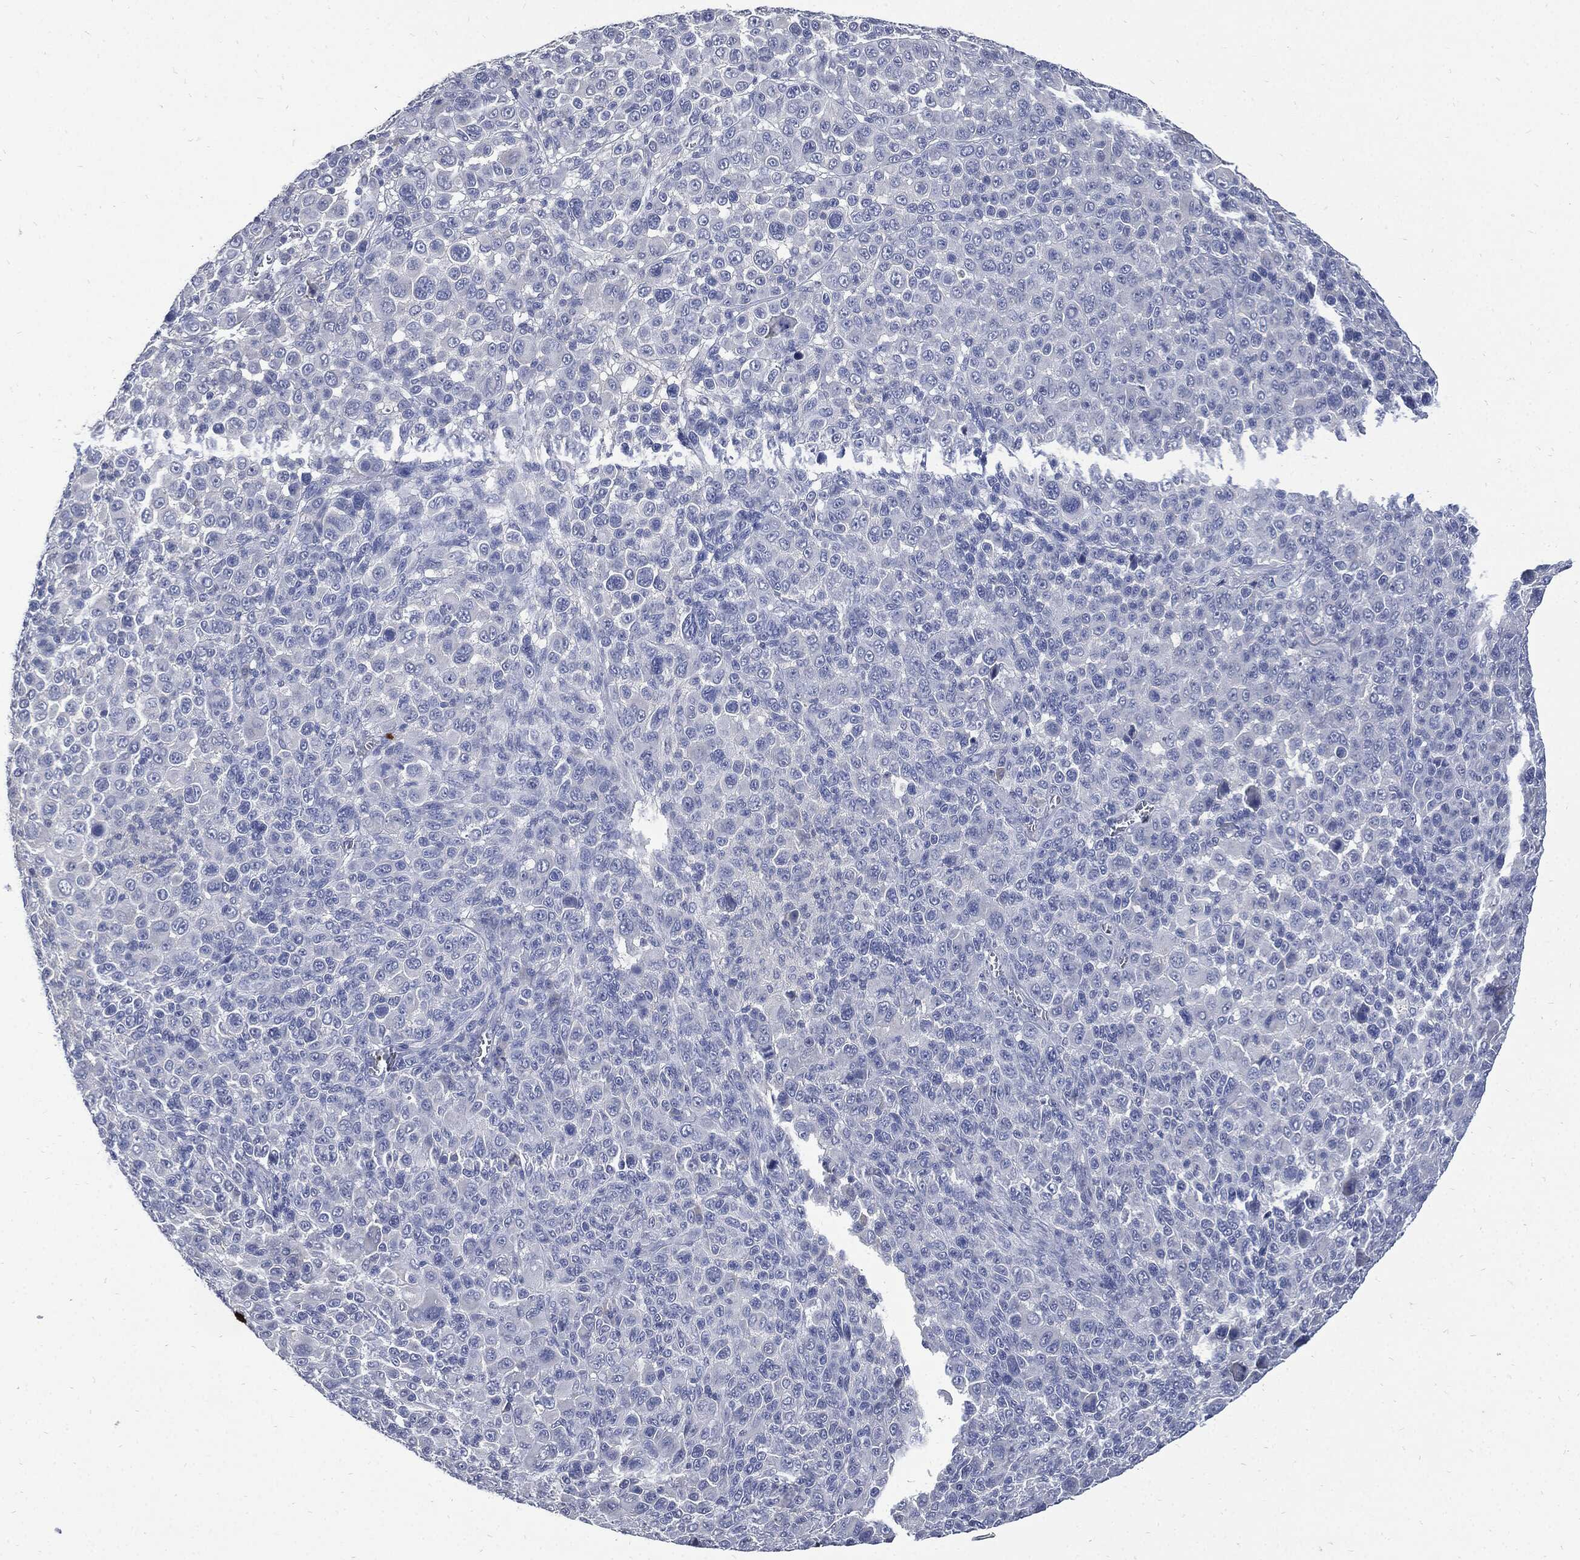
{"staining": {"intensity": "negative", "quantity": "none", "location": "none"}, "tissue": "melanoma", "cell_type": "Tumor cells", "image_type": "cancer", "snomed": [{"axis": "morphology", "description": "Malignant melanoma, NOS"}, {"axis": "topography", "description": "Skin"}], "caption": "There is no significant expression in tumor cells of malignant melanoma.", "gene": "CPE", "patient": {"sex": "female", "age": 57}}